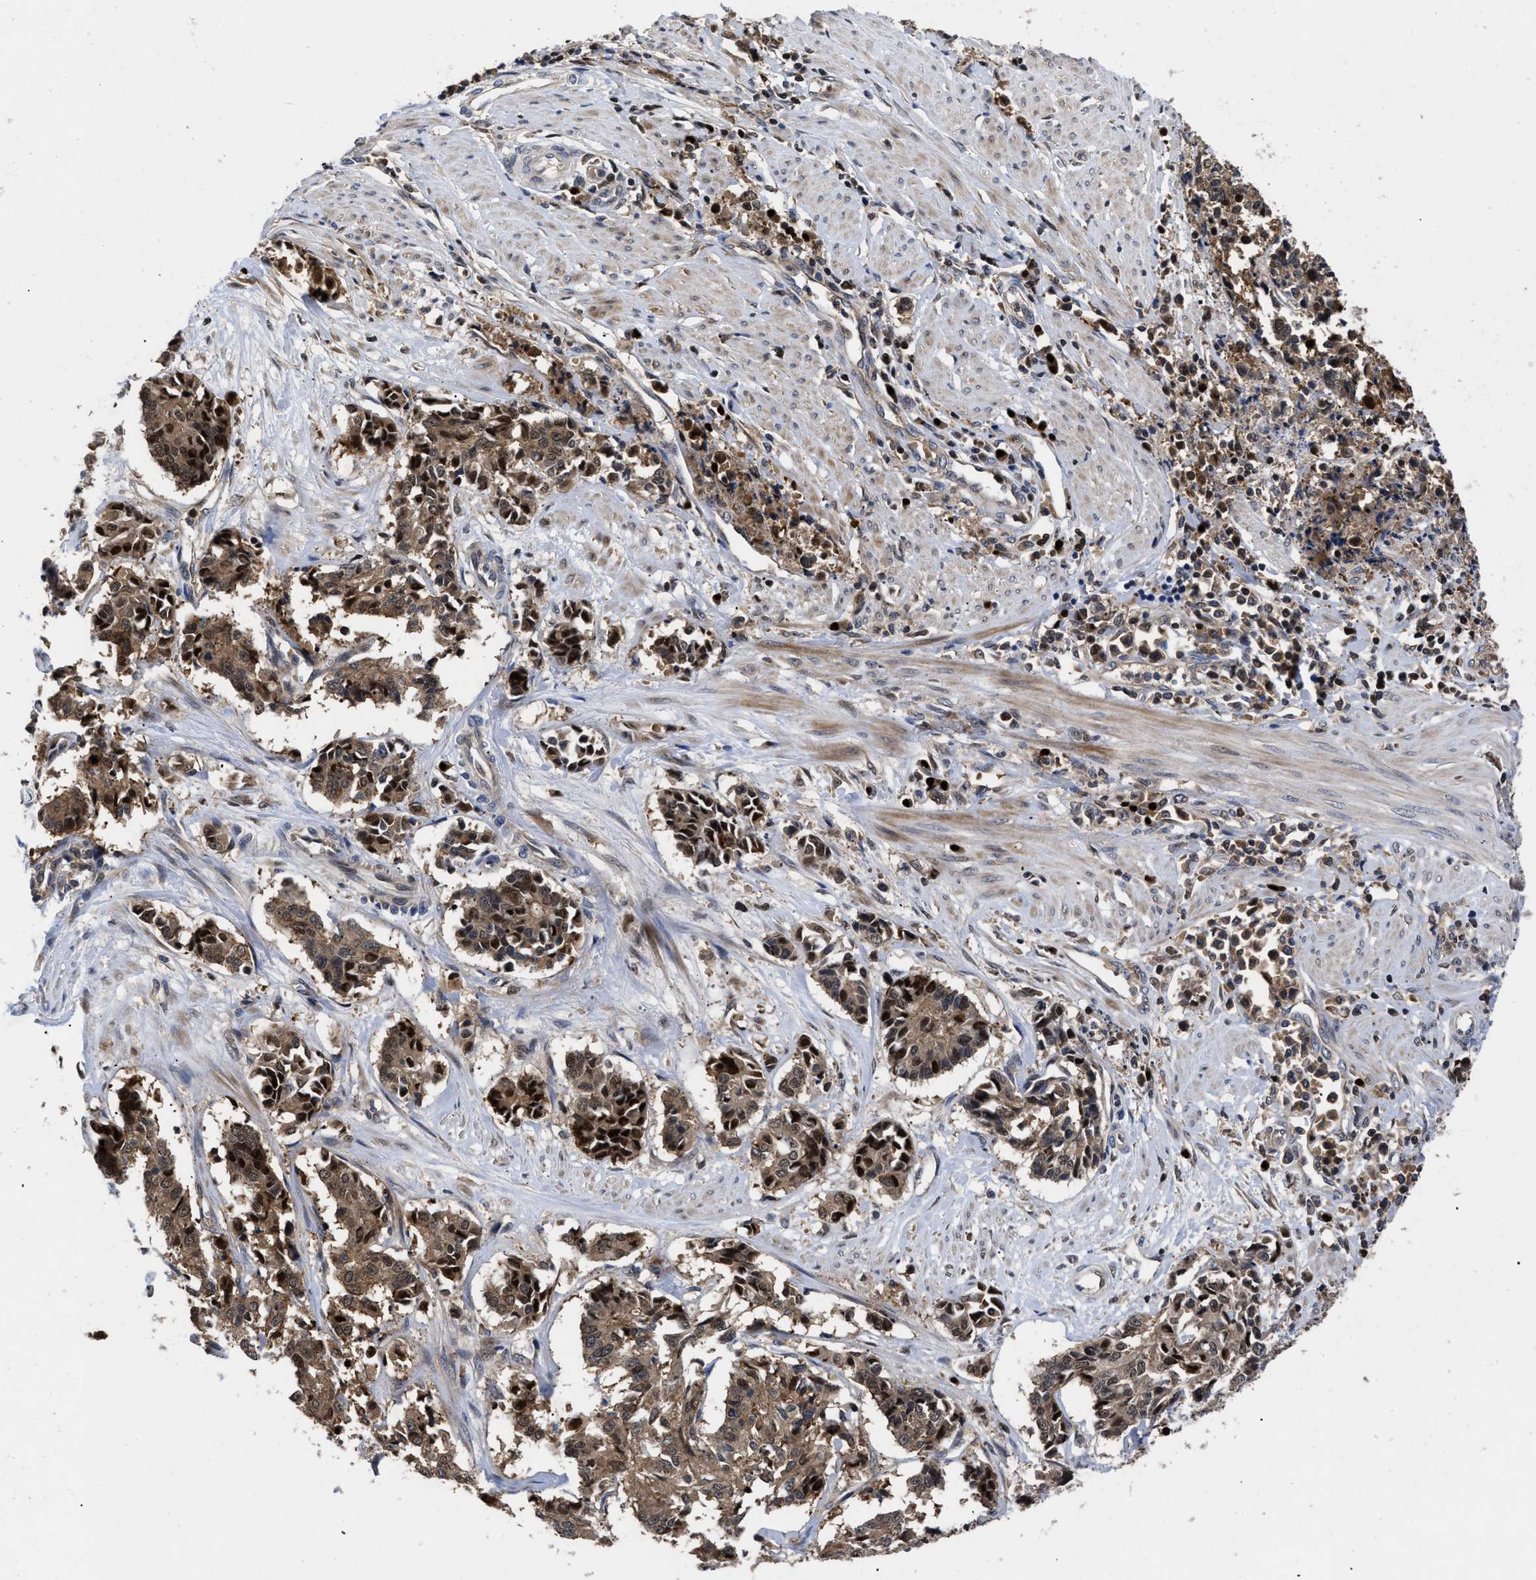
{"staining": {"intensity": "moderate", "quantity": ">75%", "location": "cytoplasmic/membranous,nuclear"}, "tissue": "cervical cancer", "cell_type": "Tumor cells", "image_type": "cancer", "snomed": [{"axis": "morphology", "description": "Squamous cell carcinoma, NOS"}, {"axis": "topography", "description": "Cervix"}], "caption": "The histopathology image exhibits staining of squamous cell carcinoma (cervical), revealing moderate cytoplasmic/membranous and nuclear protein staining (brown color) within tumor cells.", "gene": "FAM200A", "patient": {"sex": "female", "age": 35}}